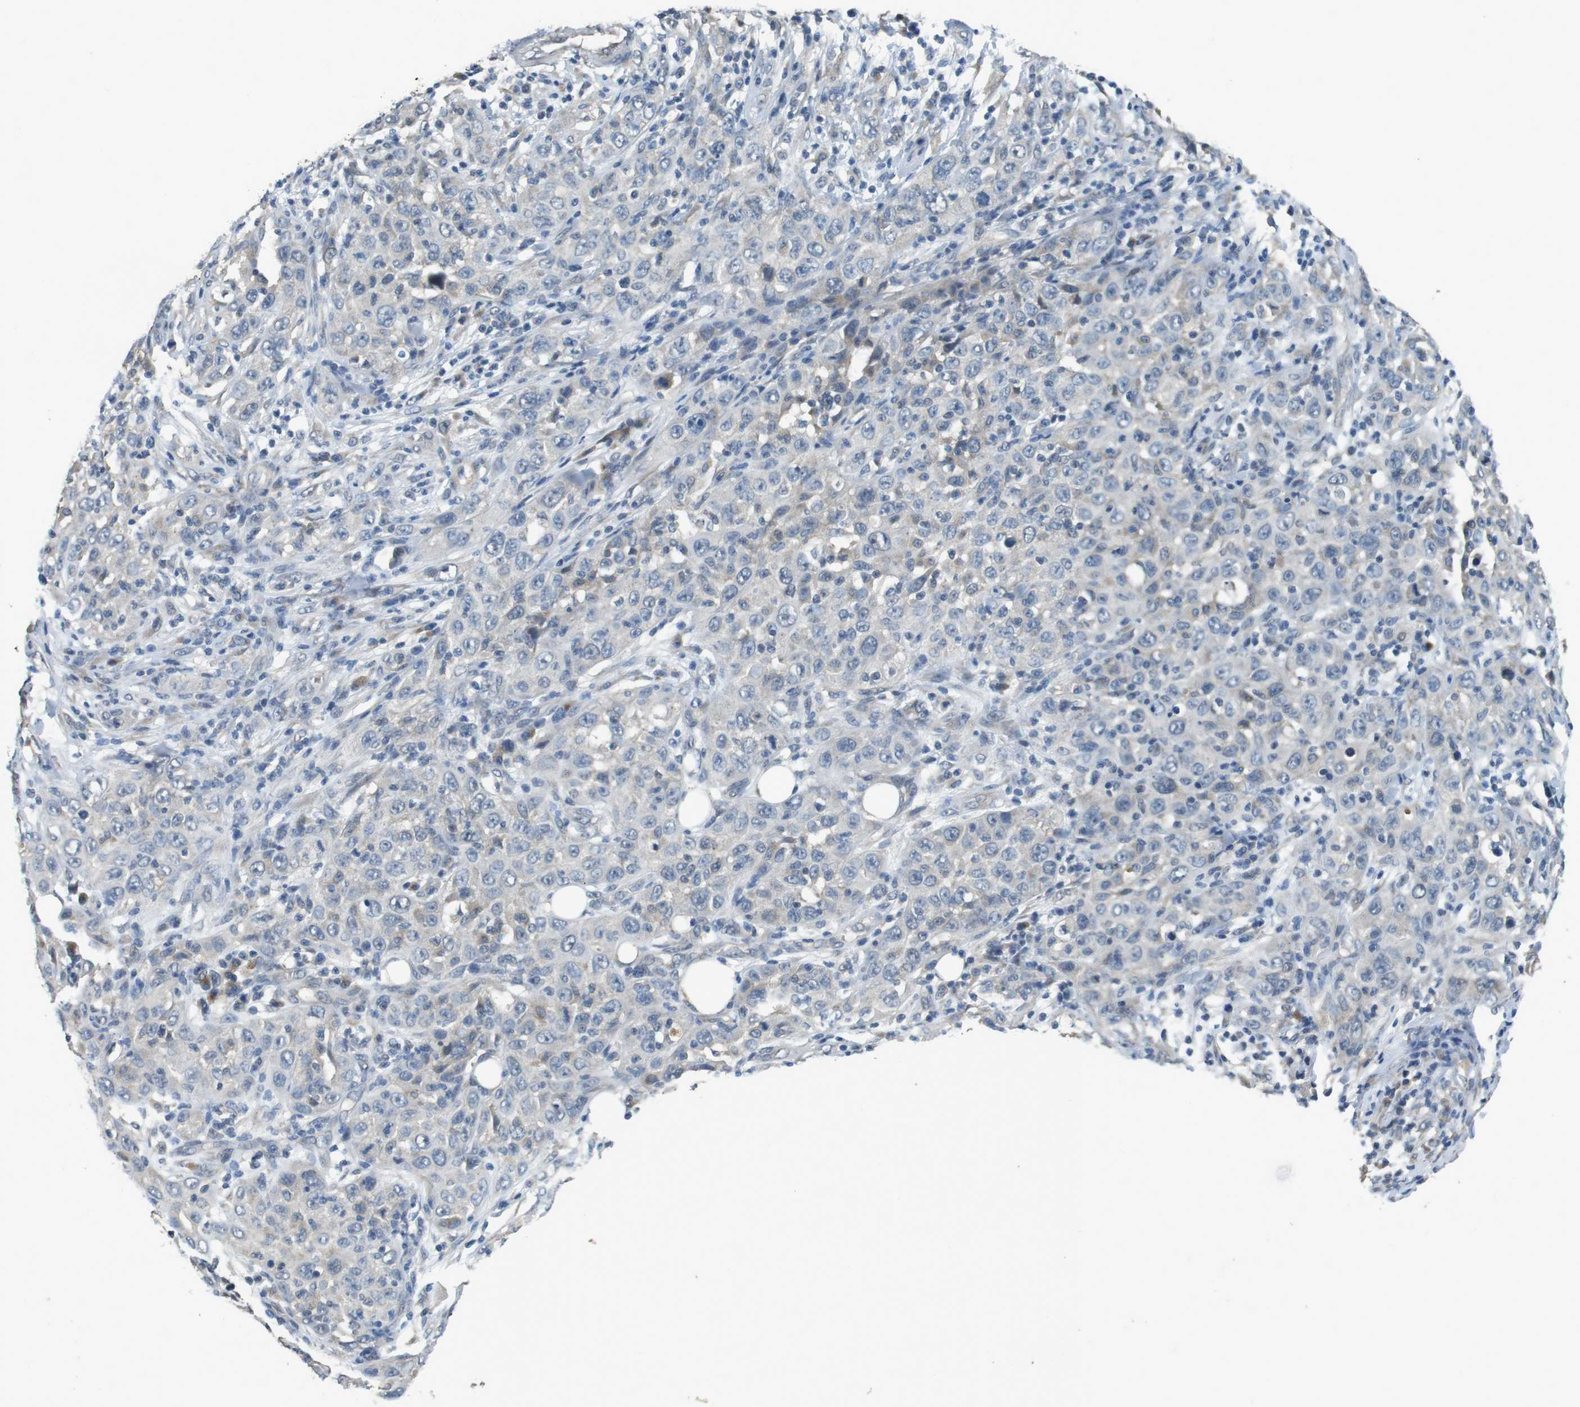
{"staining": {"intensity": "negative", "quantity": "none", "location": "none"}, "tissue": "skin cancer", "cell_type": "Tumor cells", "image_type": "cancer", "snomed": [{"axis": "morphology", "description": "Squamous cell carcinoma, NOS"}, {"axis": "topography", "description": "Skin"}], "caption": "Immunohistochemical staining of human skin cancer reveals no significant staining in tumor cells.", "gene": "CLDN7", "patient": {"sex": "female", "age": 88}}